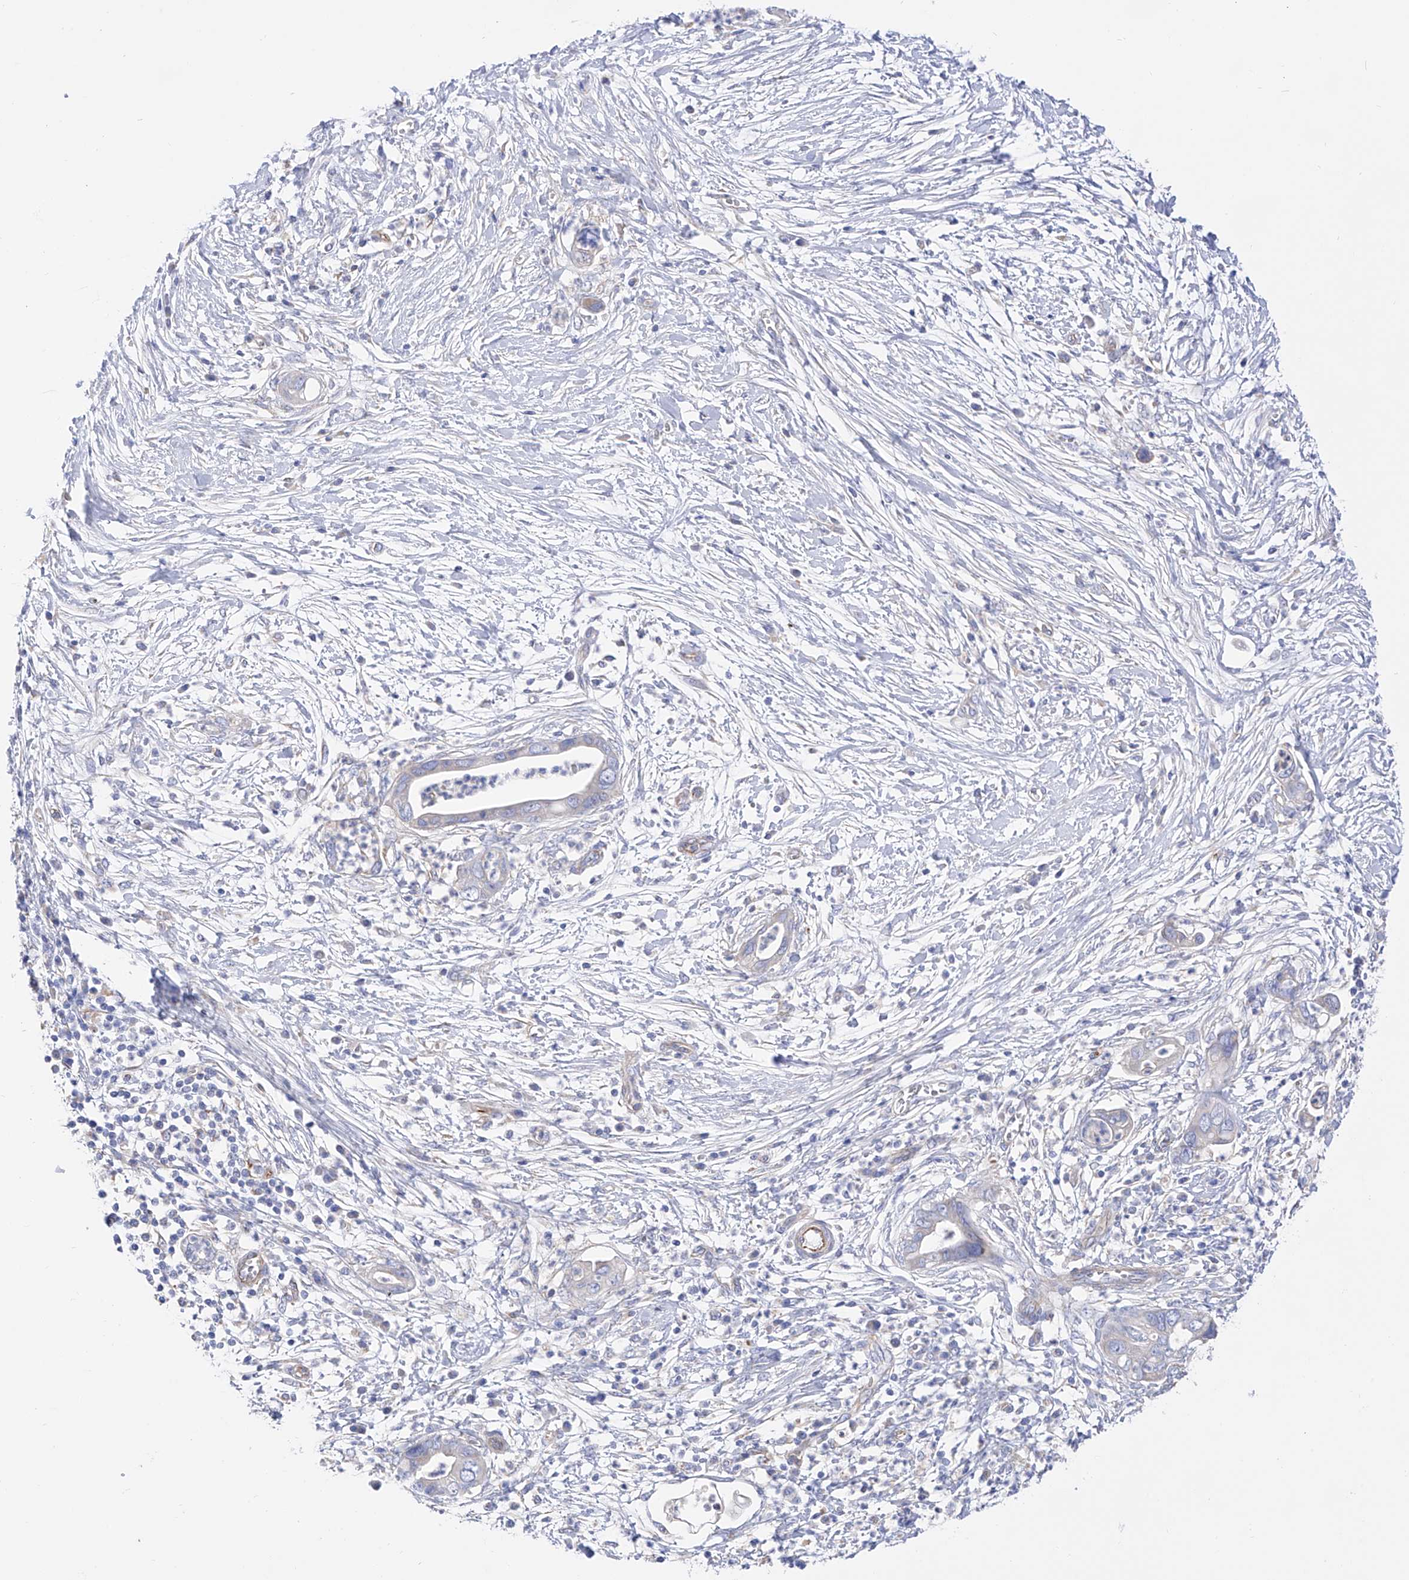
{"staining": {"intensity": "negative", "quantity": "none", "location": "none"}, "tissue": "pancreatic cancer", "cell_type": "Tumor cells", "image_type": "cancer", "snomed": [{"axis": "morphology", "description": "Adenocarcinoma, NOS"}, {"axis": "topography", "description": "Pancreas"}], "caption": "Pancreatic adenocarcinoma was stained to show a protein in brown. There is no significant staining in tumor cells.", "gene": "FLG", "patient": {"sex": "male", "age": 75}}